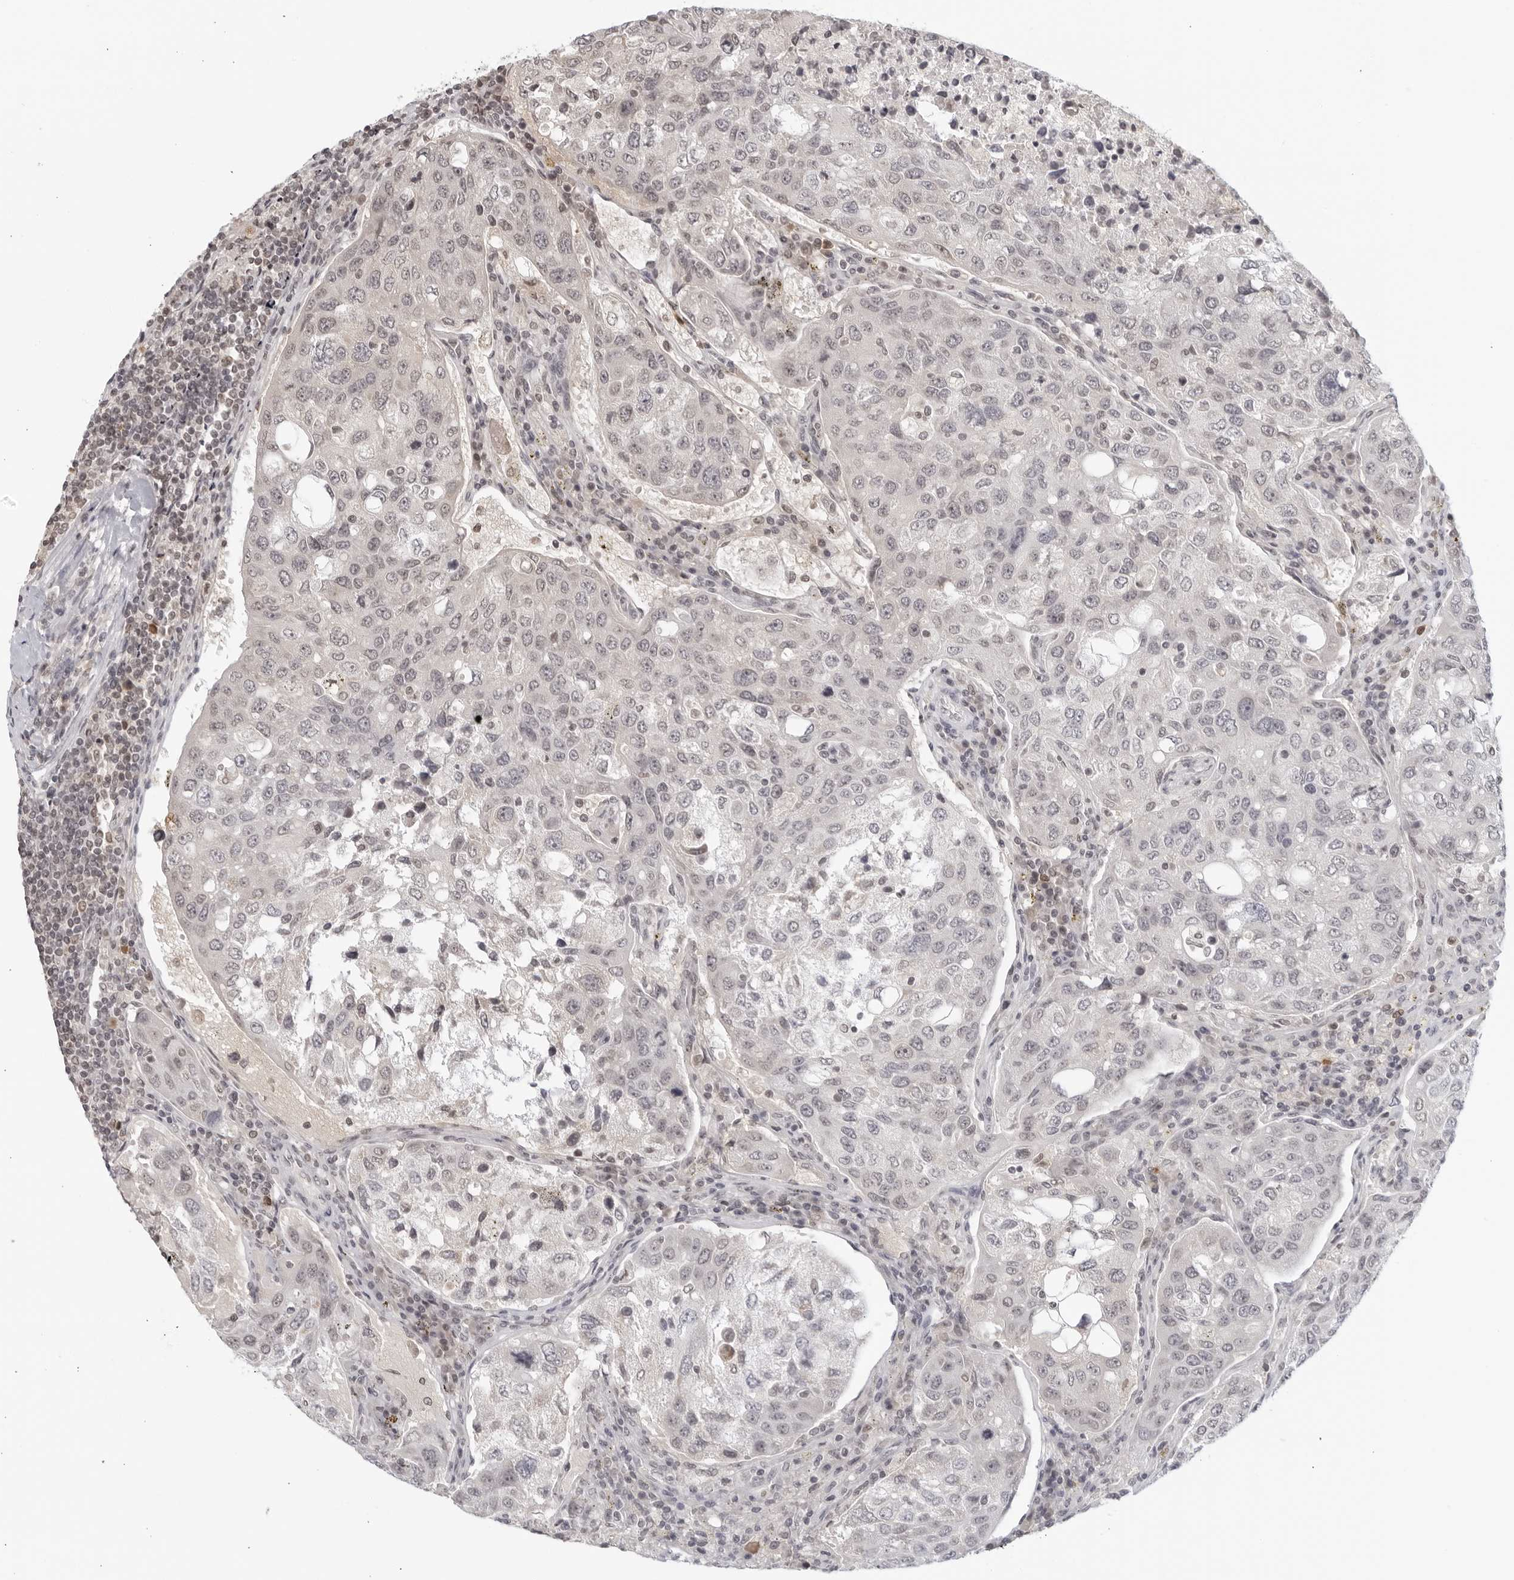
{"staining": {"intensity": "weak", "quantity": "<25%", "location": "nuclear"}, "tissue": "urothelial cancer", "cell_type": "Tumor cells", "image_type": "cancer", "snomed": [{"axis": "morphology", "description": "Urothelial carcinoma, High grade"}, {"axis": "topography", "description": "Lymph node"}, {"axis": "topography", "description": "Urinary bladder"}], "caption": "Human high-grade urothelial carcinoma stained for a protein using IHC reveals no positivity in tumor cells.", "gene": "RAB11FIP3", "patient": {"sex": "male", "age": 51}}